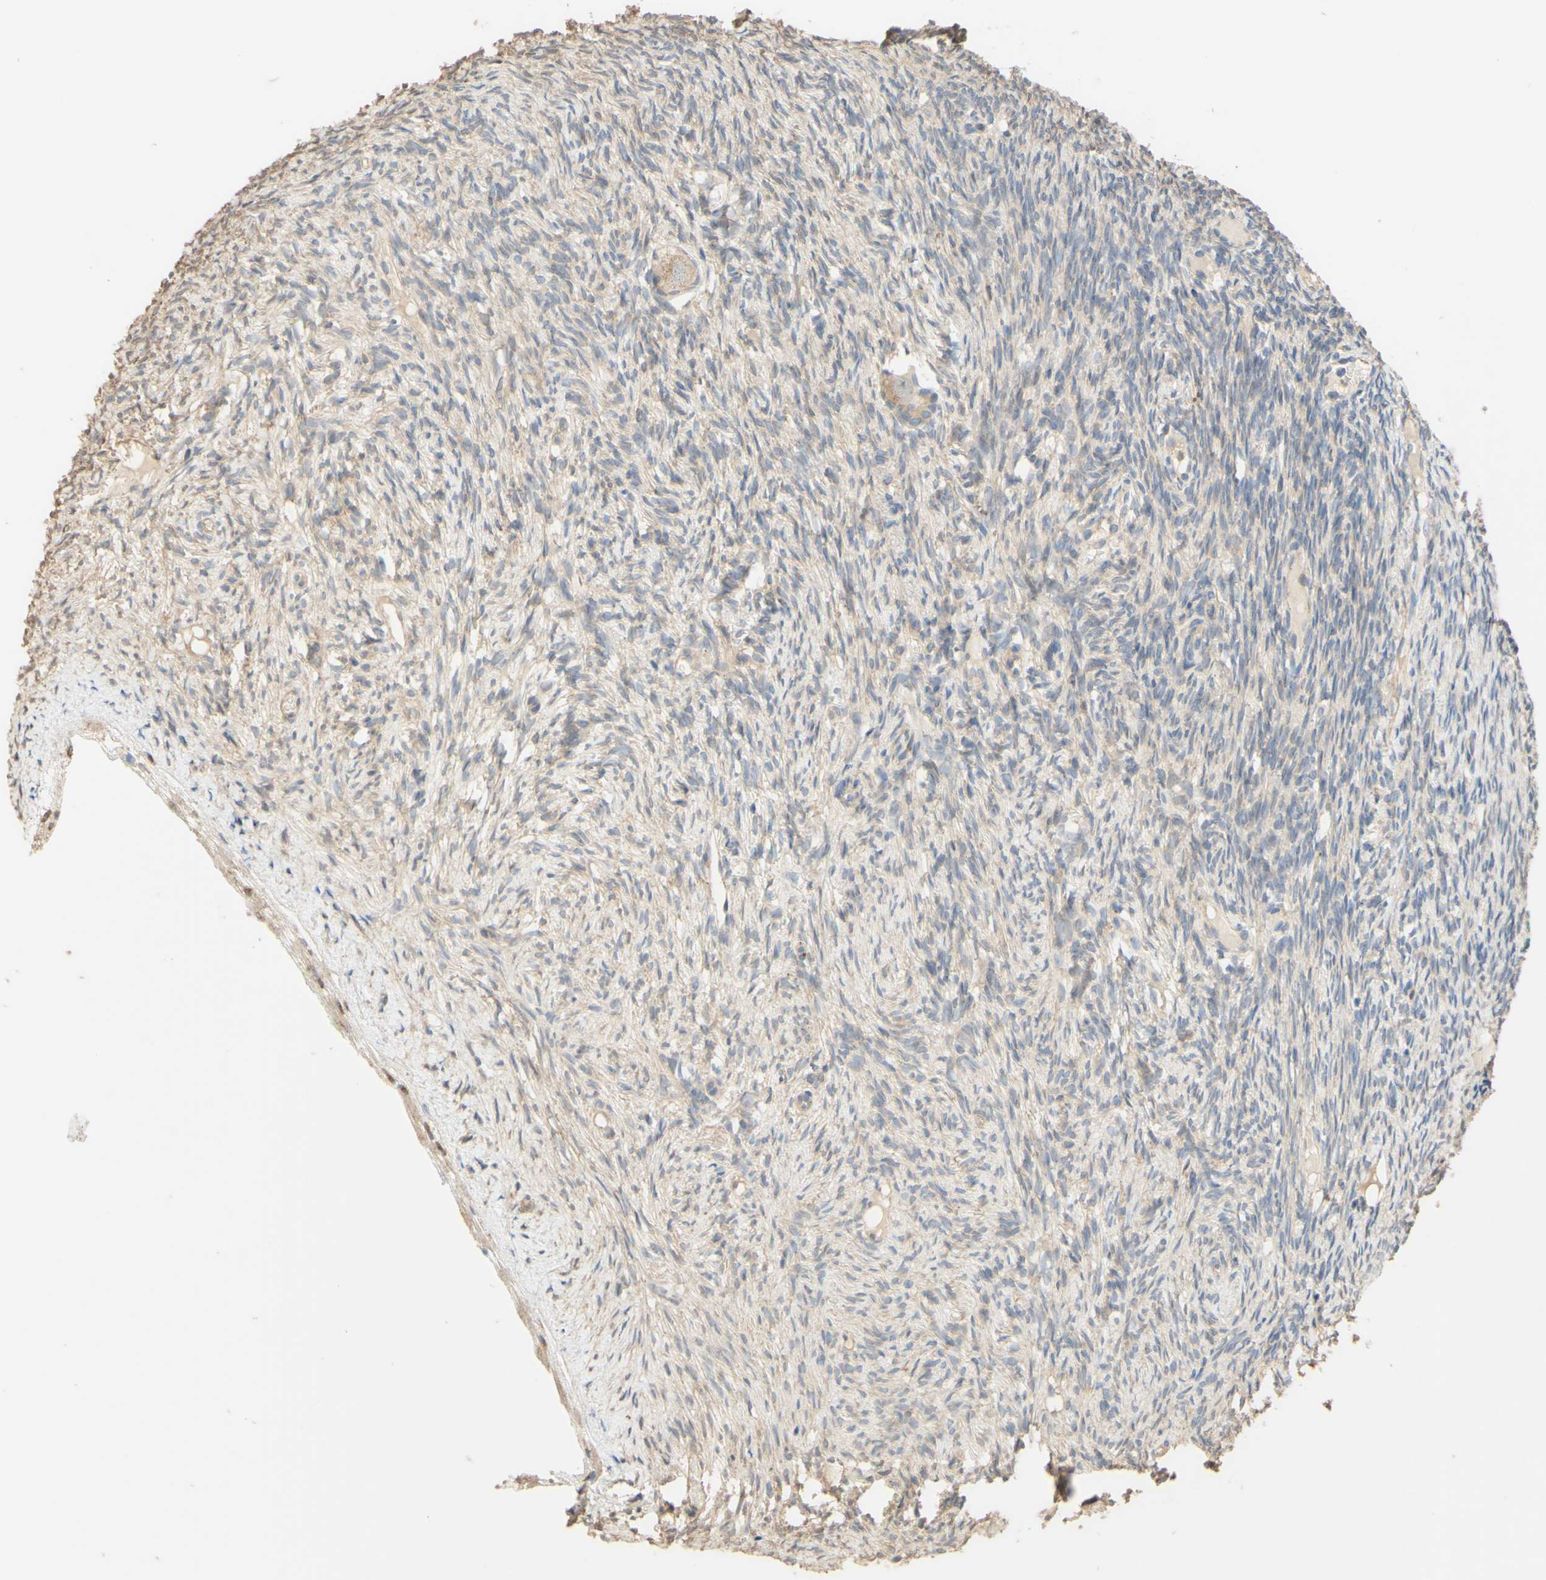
{"staining": {"intensity": "weak", "quantity": ">75%", "location": "cytoplasmic/membranous"}, "tissue": "ovary", "cell_type": "Follicle cells", "image_type": "normal", "snomed": [{"axis": "morphology", "description": "Normal tissue, NOS"}, {"axis": "topography", "description": "Ovary"}], "caption": "Ovary was stained to show a protein in brown. There is low levels of weak cytoplasmic/membranous positivity in about >75% of follicle cells. The staining is performed using DAB (3,3'-diaminobenzidine) brown chromogen to label protein expression. The nuclei are counter-stained blue using hematoxylin.", "gene": "SMIM19", "patient": {"sex": "female", "age": 33}}